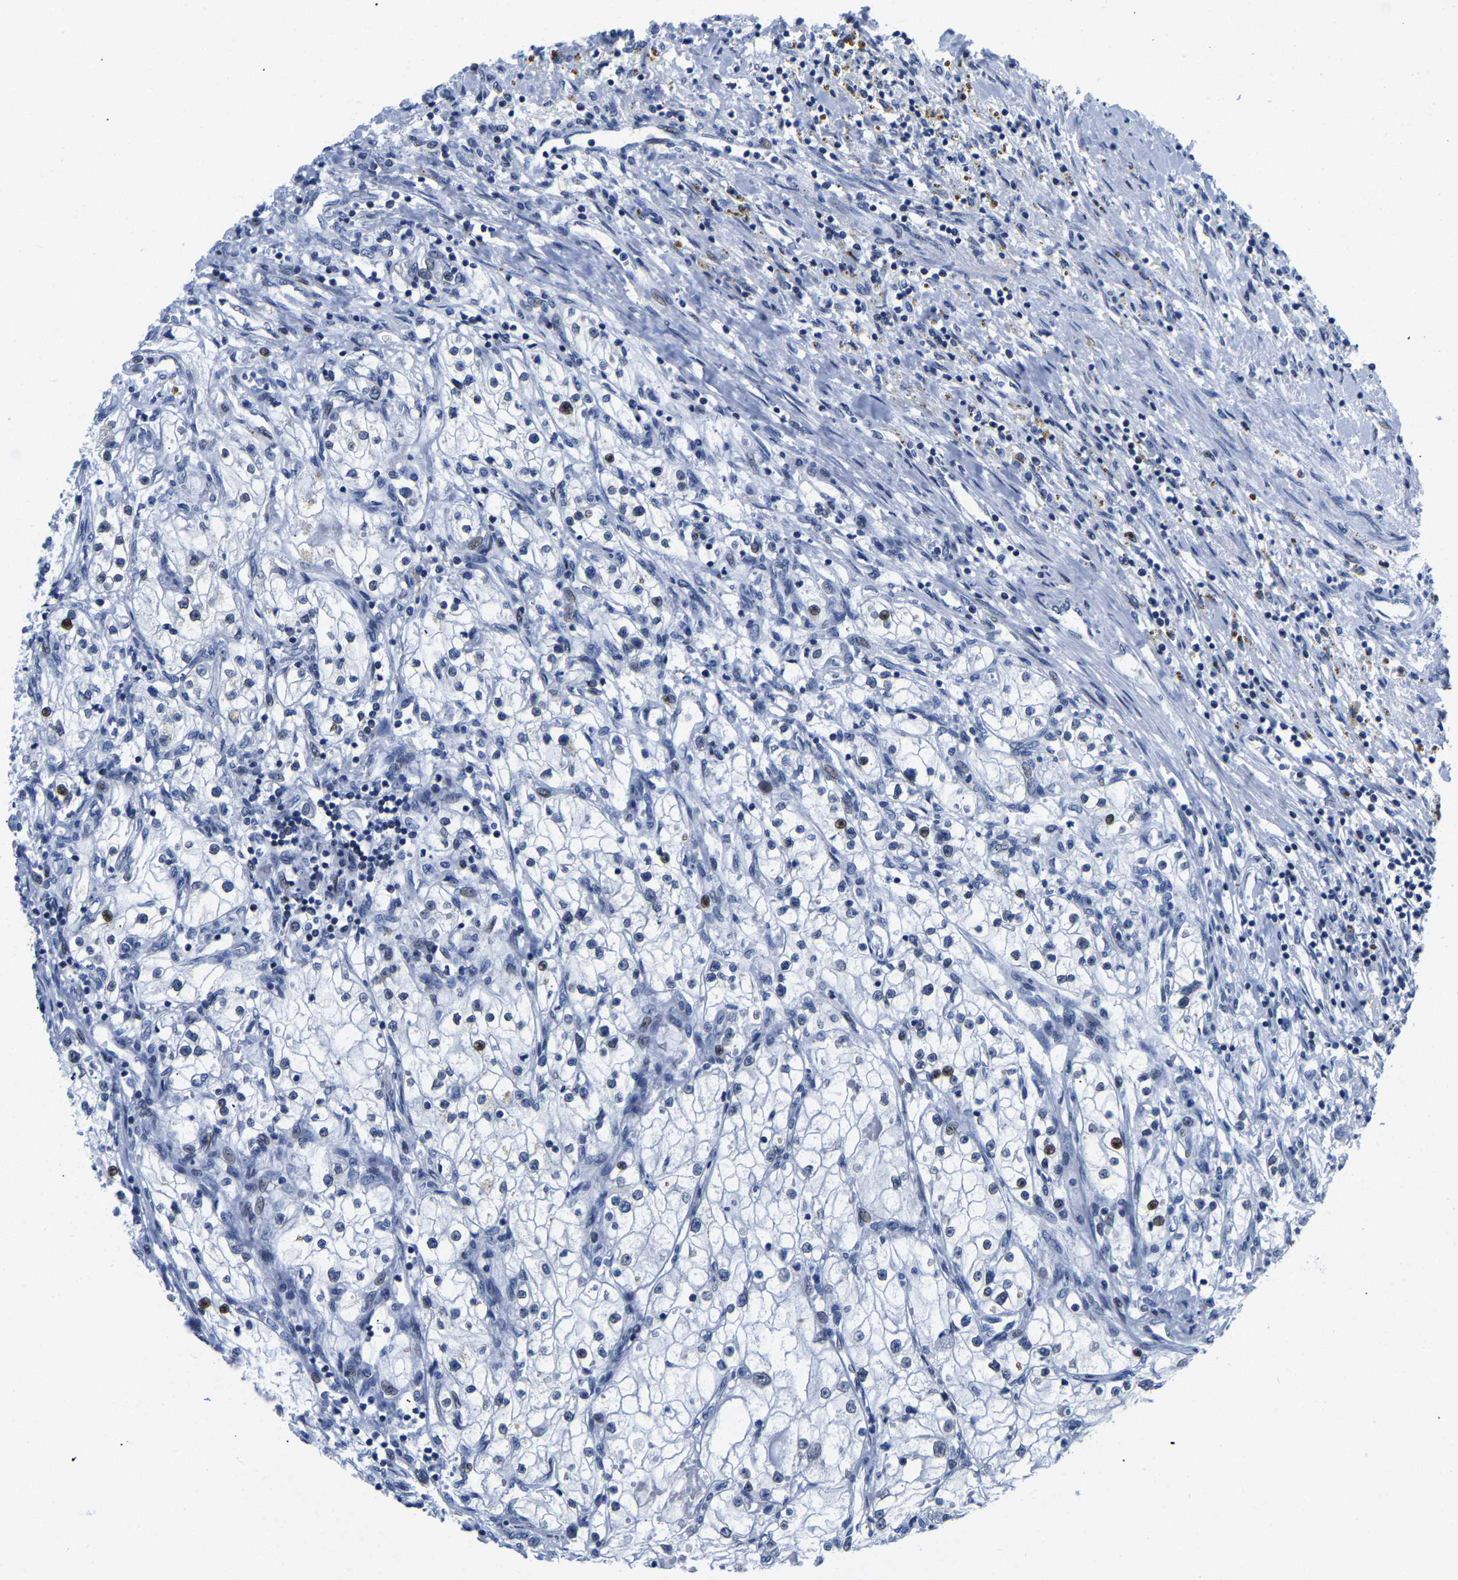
{"staining": {"intensity": "weak", "quantity": "<25%", "location": "nuclear"}, "tissue": "renal cancer", "cell_type": "Tumor cells", "image_type": "cancer", "snomed": [{"axis": "morphology", "description": "Adenocarcinoma, NOS"}, {"axis": "topography", "description": "Kidney"}], "caption": "Adenocarcinoma (renal) was stained to show a protein in brown. There is no significant staining in tumor cells.", "gene": "UPK3A", "patient": {"sex": "male", "age": 68}}